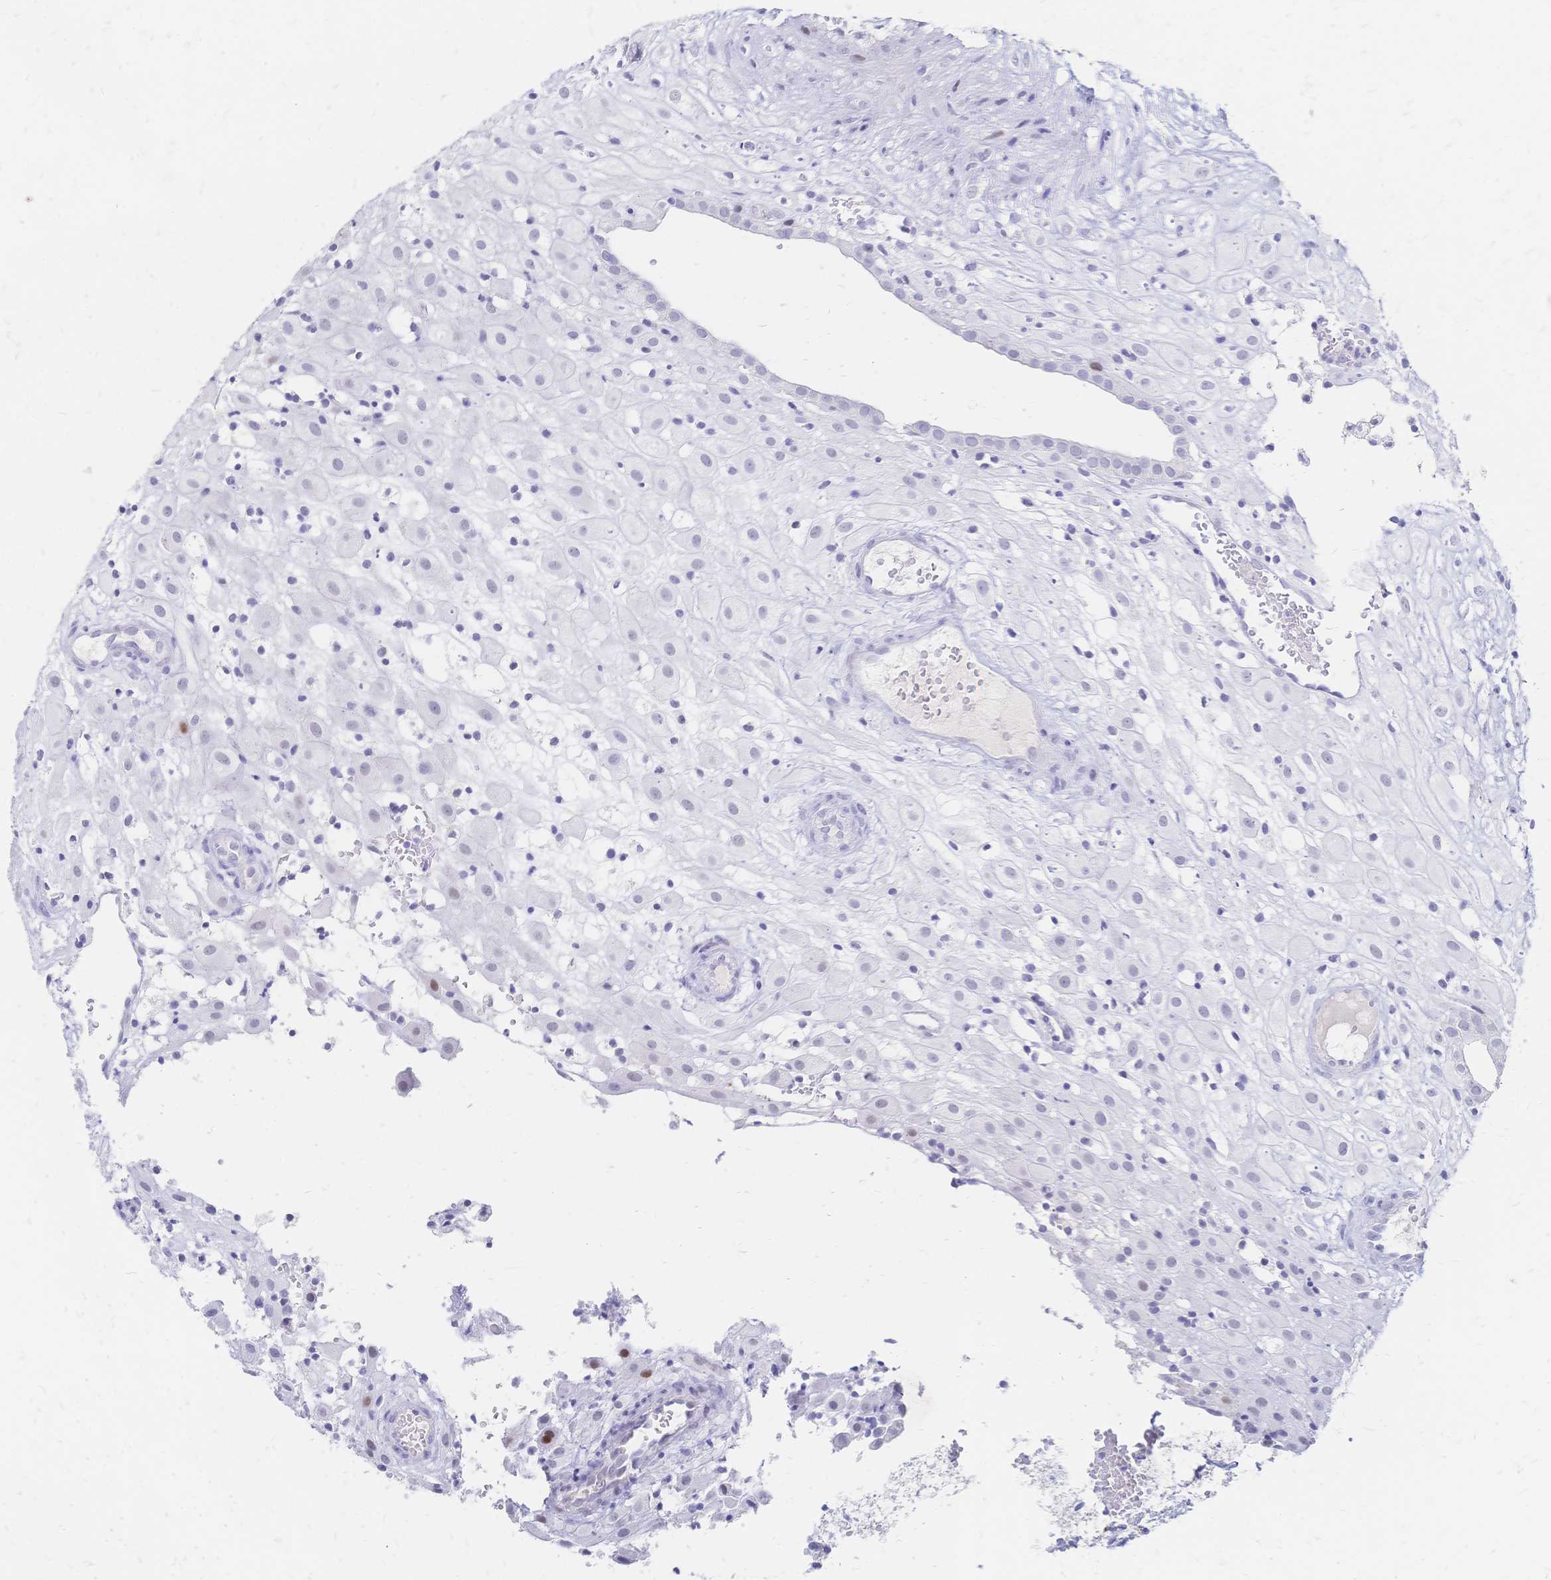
{"staining": {"intensity": "negative", "quantity": "none", "location": "none"}, "tissue": "placenta", "cell_type": "Decidual cells", "image_type": "normal", "snomed": [{"axis": "morphology", "description": "Normal tissue, NOS"}, {"axis": "topography", "description": "Placenta"}], "caption": "An immunohistochemistry (IHC) histopathology image of benign placenta is shown. There is no staining in decidual cells of placenta.", "gene": "PSORS1C2", "patient": {"sex": "female", "age": 24}}